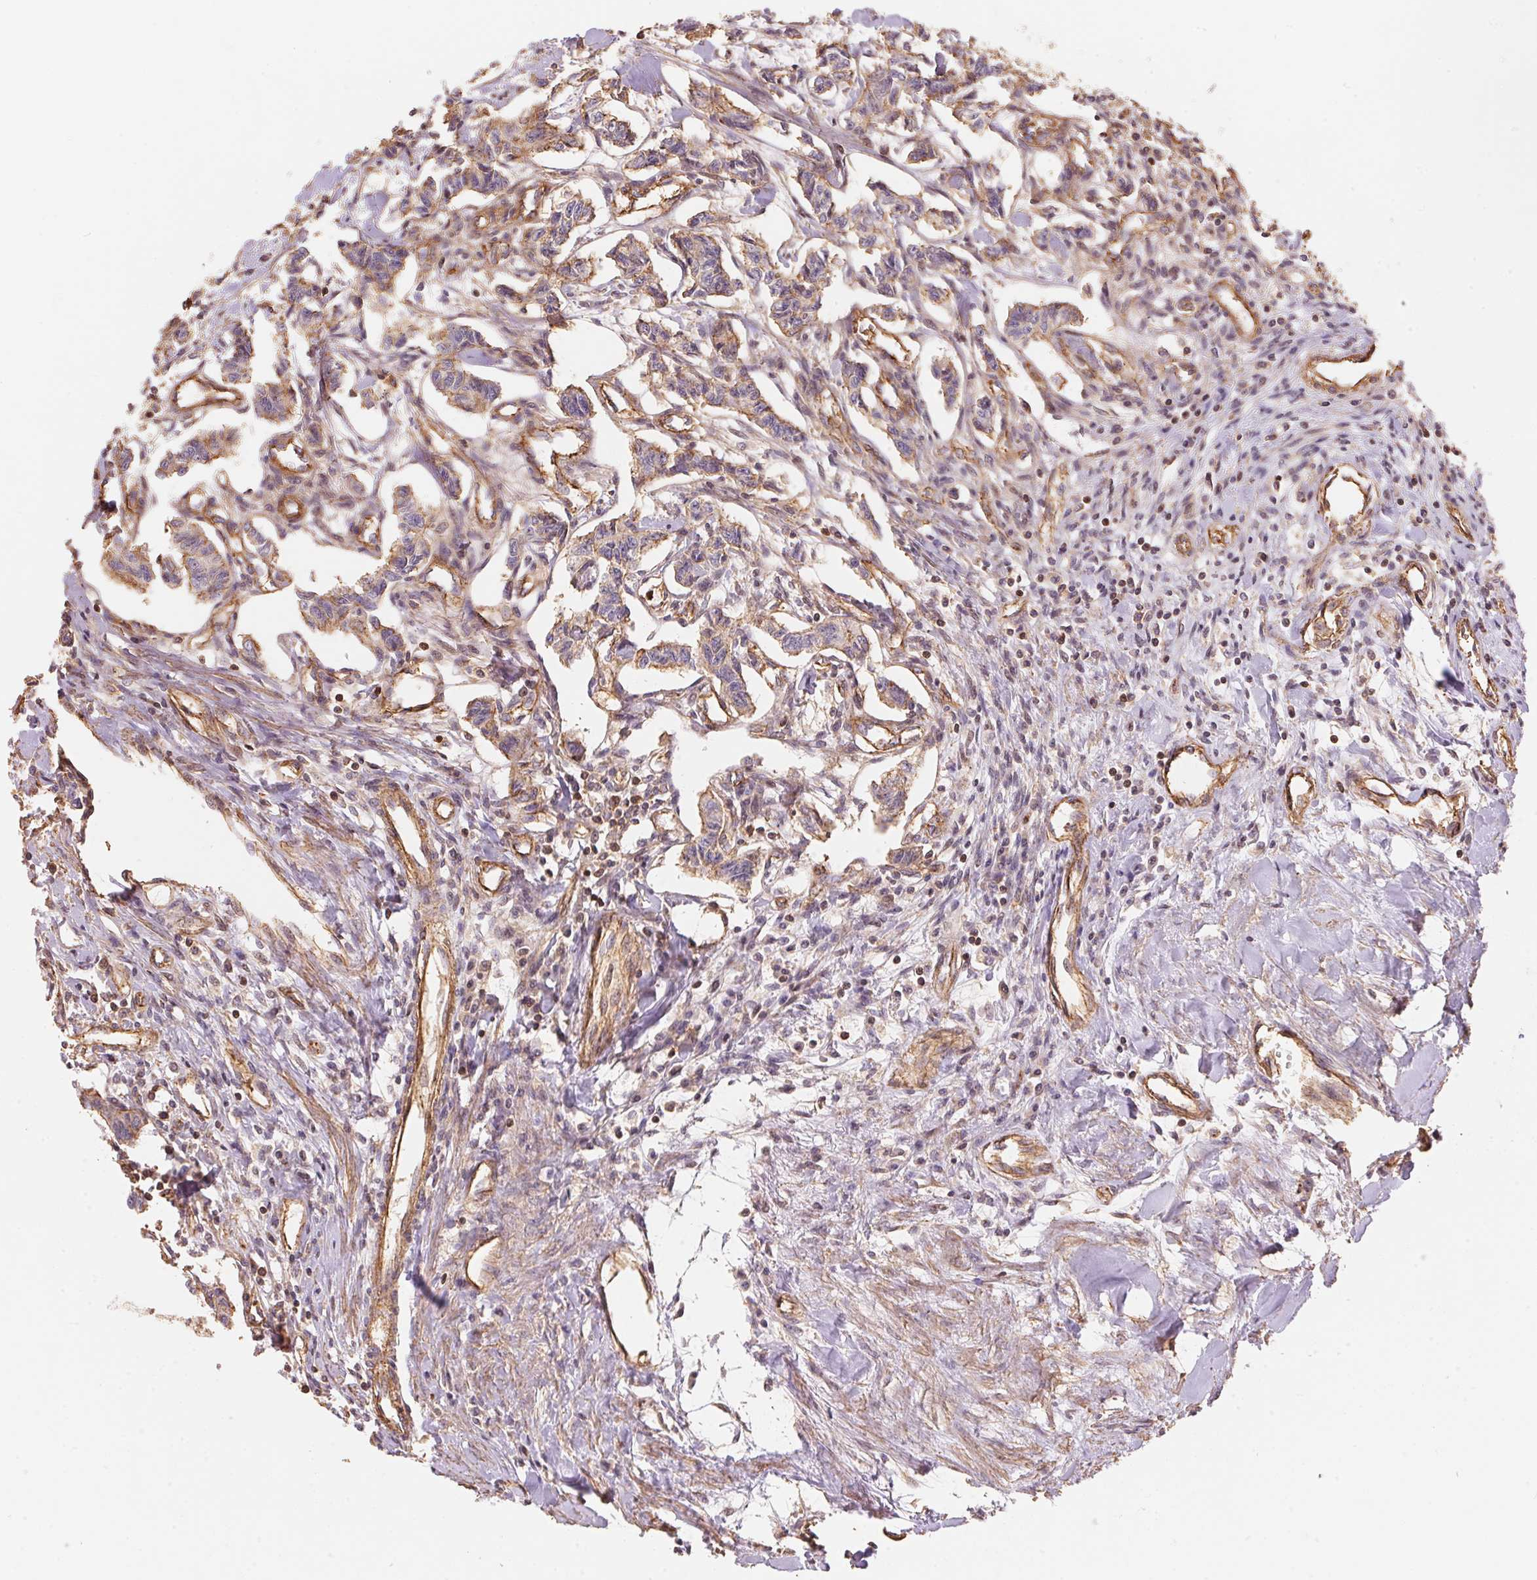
{"staining": {"intensity": "moderate", "quantity": ">75%", "location": "cytoplasmic/membranous"}, "tissue": "carcinoid", "cell_type": "Tumor cells", "image_type": "cancer", "snomed": [{"axis": "morphology", "description": "Carcinoid, malignant, NOS"}, {"axis": "topography", "description": "Kidney"}], "caption": "Immunohistochemical staining of carcinoid (malignant) reveals medium levels of moderate cytoplasmic/membranous staining in approximately >75% of tumor cells. (Brightfield microscopy of DAB IHC at high magnification).", "gene": "FRAS1", "patient": {"sex": "female", "age": 41}}